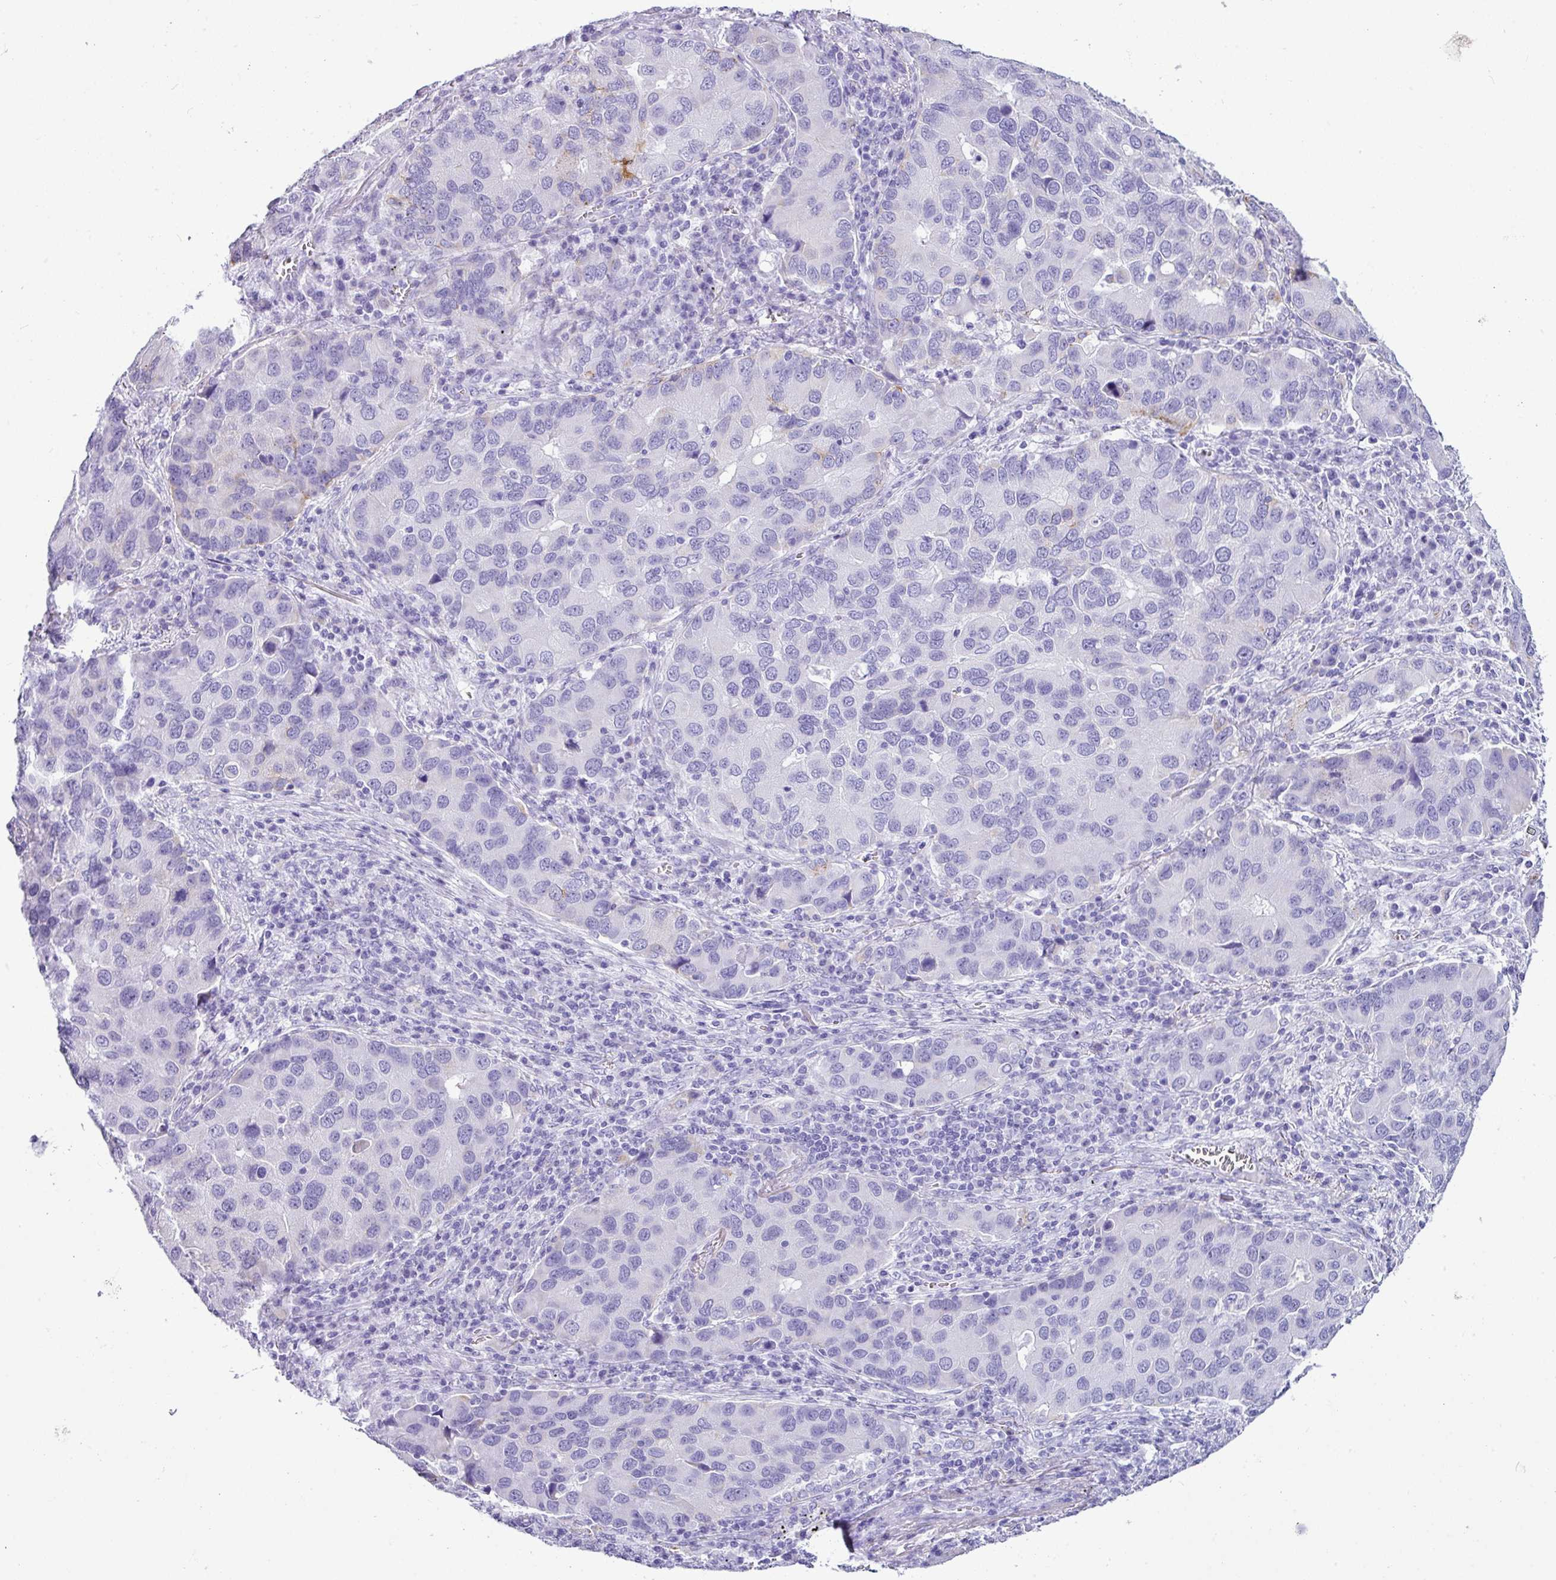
{"staining": {"intensity": "negative", "quantity": "none", "location": "none"}, "tissue": "lung cancer", "cell_type": "Tumor cells", "image_type": "cancer", "snomed": [{"axis": "morphology", "description": "Aneuploidy"}, {"axis": "morphology", "description": "Adenocarcinoma, NOS"}, {"axis": "topography", "description": "Lymph node"}, {"axis": "topography", "description": "Lung"}], "caption": "Protein analysis of lung adenocarcinoma shows no significant expression in tumor cells. (Stains: DAB immunohistochemistry (IHC) with hematoxylin counter stain, Microscopy: brightfield microscopy at high magnification).", "gene": "NCCRP1", "patient": {"sex": "female", "age": 74}}